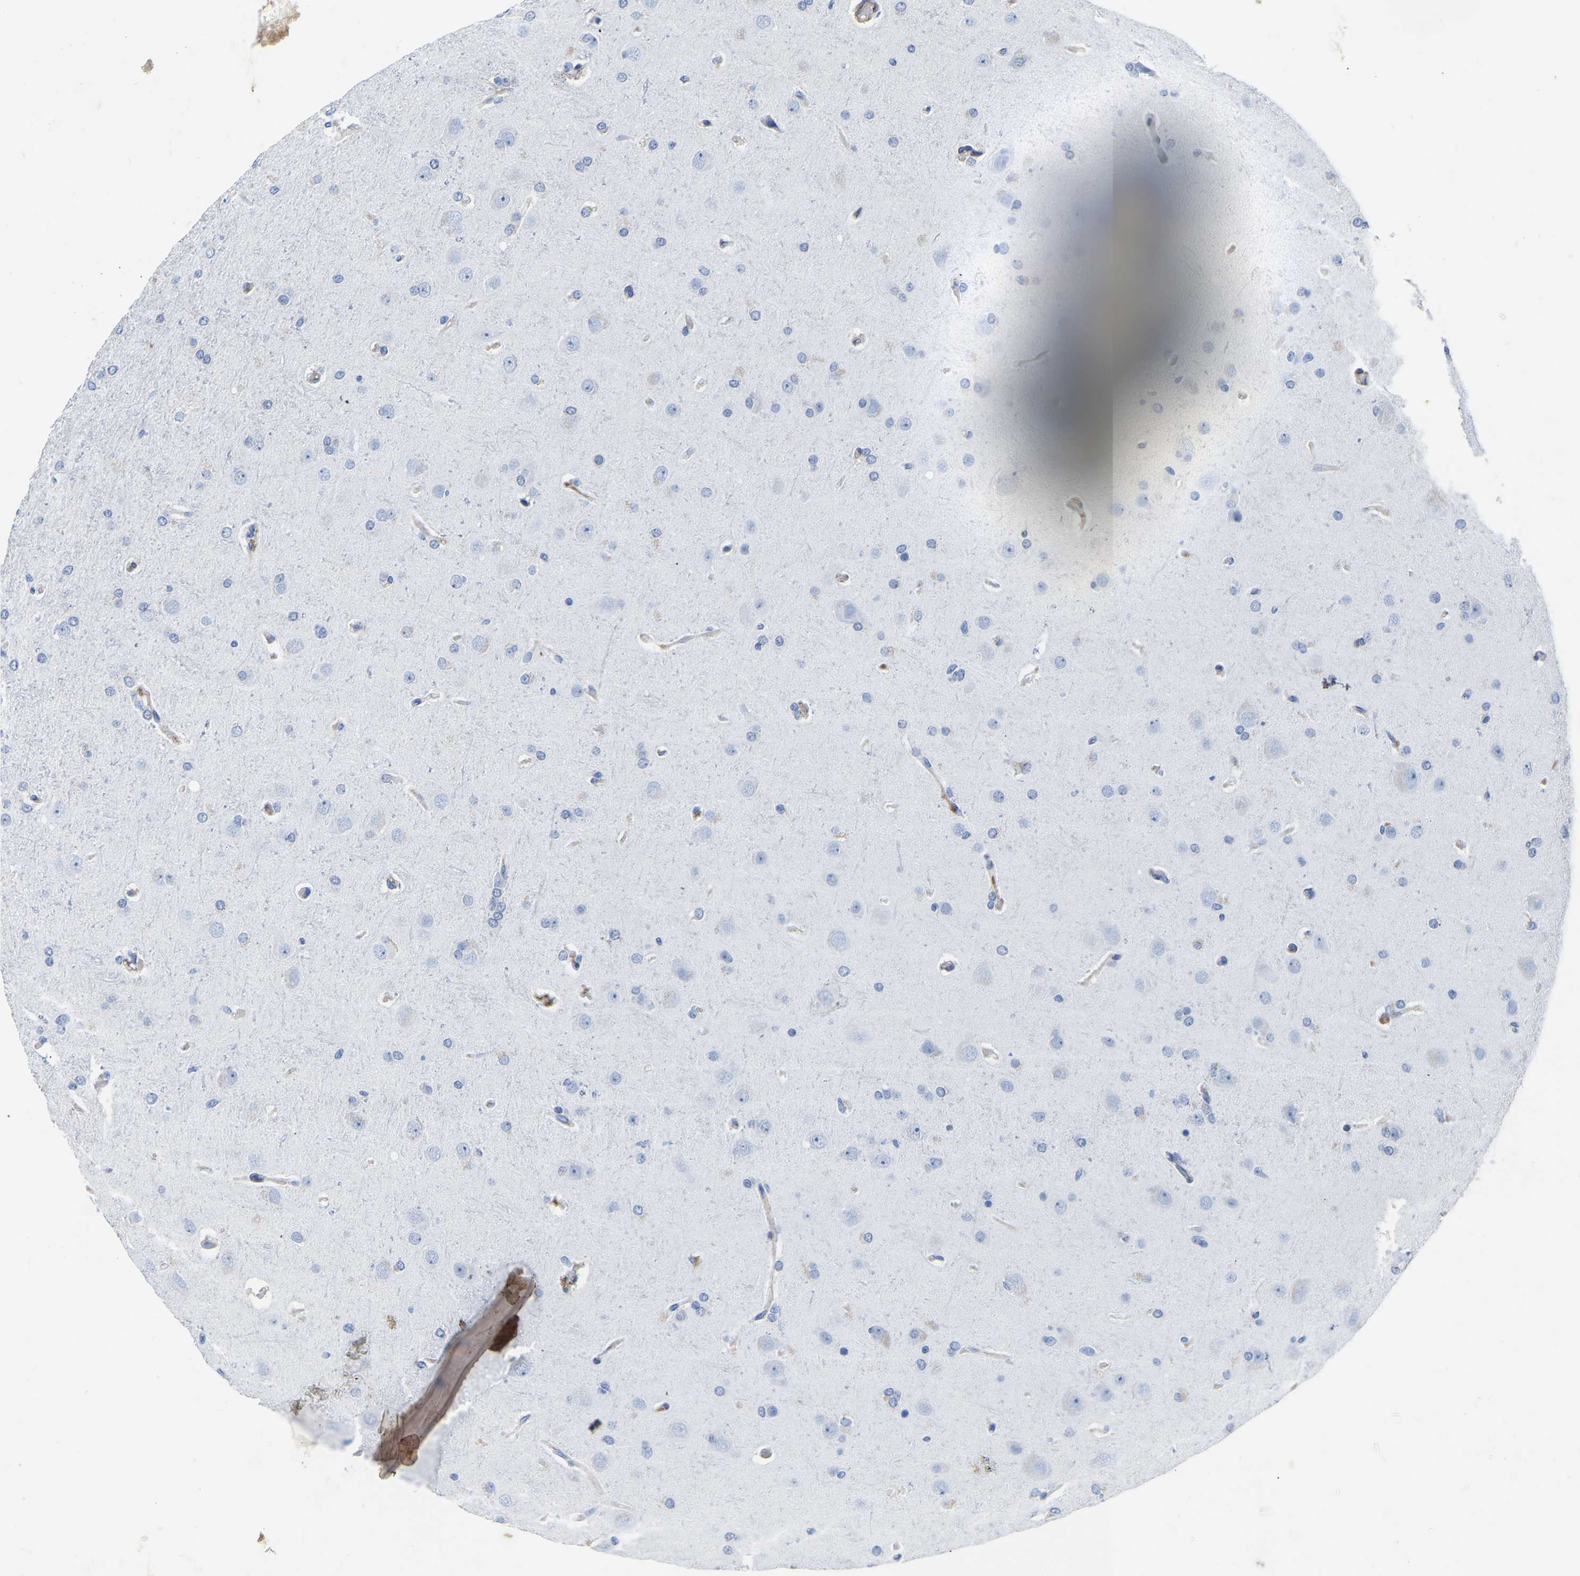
{"staining": {"intensity": "negative", "quantity": "none", "location": "none"}, "tissue": "glioma", "cell_type": "Tumor cells", "image_type": "cancer", "snomed": [{"axis": "morphology", "description": "Glioma, malignant, High grade"}, {"axis": "topography", "description": "Brain"}], "caption": "The immunohistochemistry micrograph has no significant positivity in tumor cells of malignant glioma (high-grade) tissue.", "gene": "SLC45A3", "patient": {"sex": "female", "age": 58}}